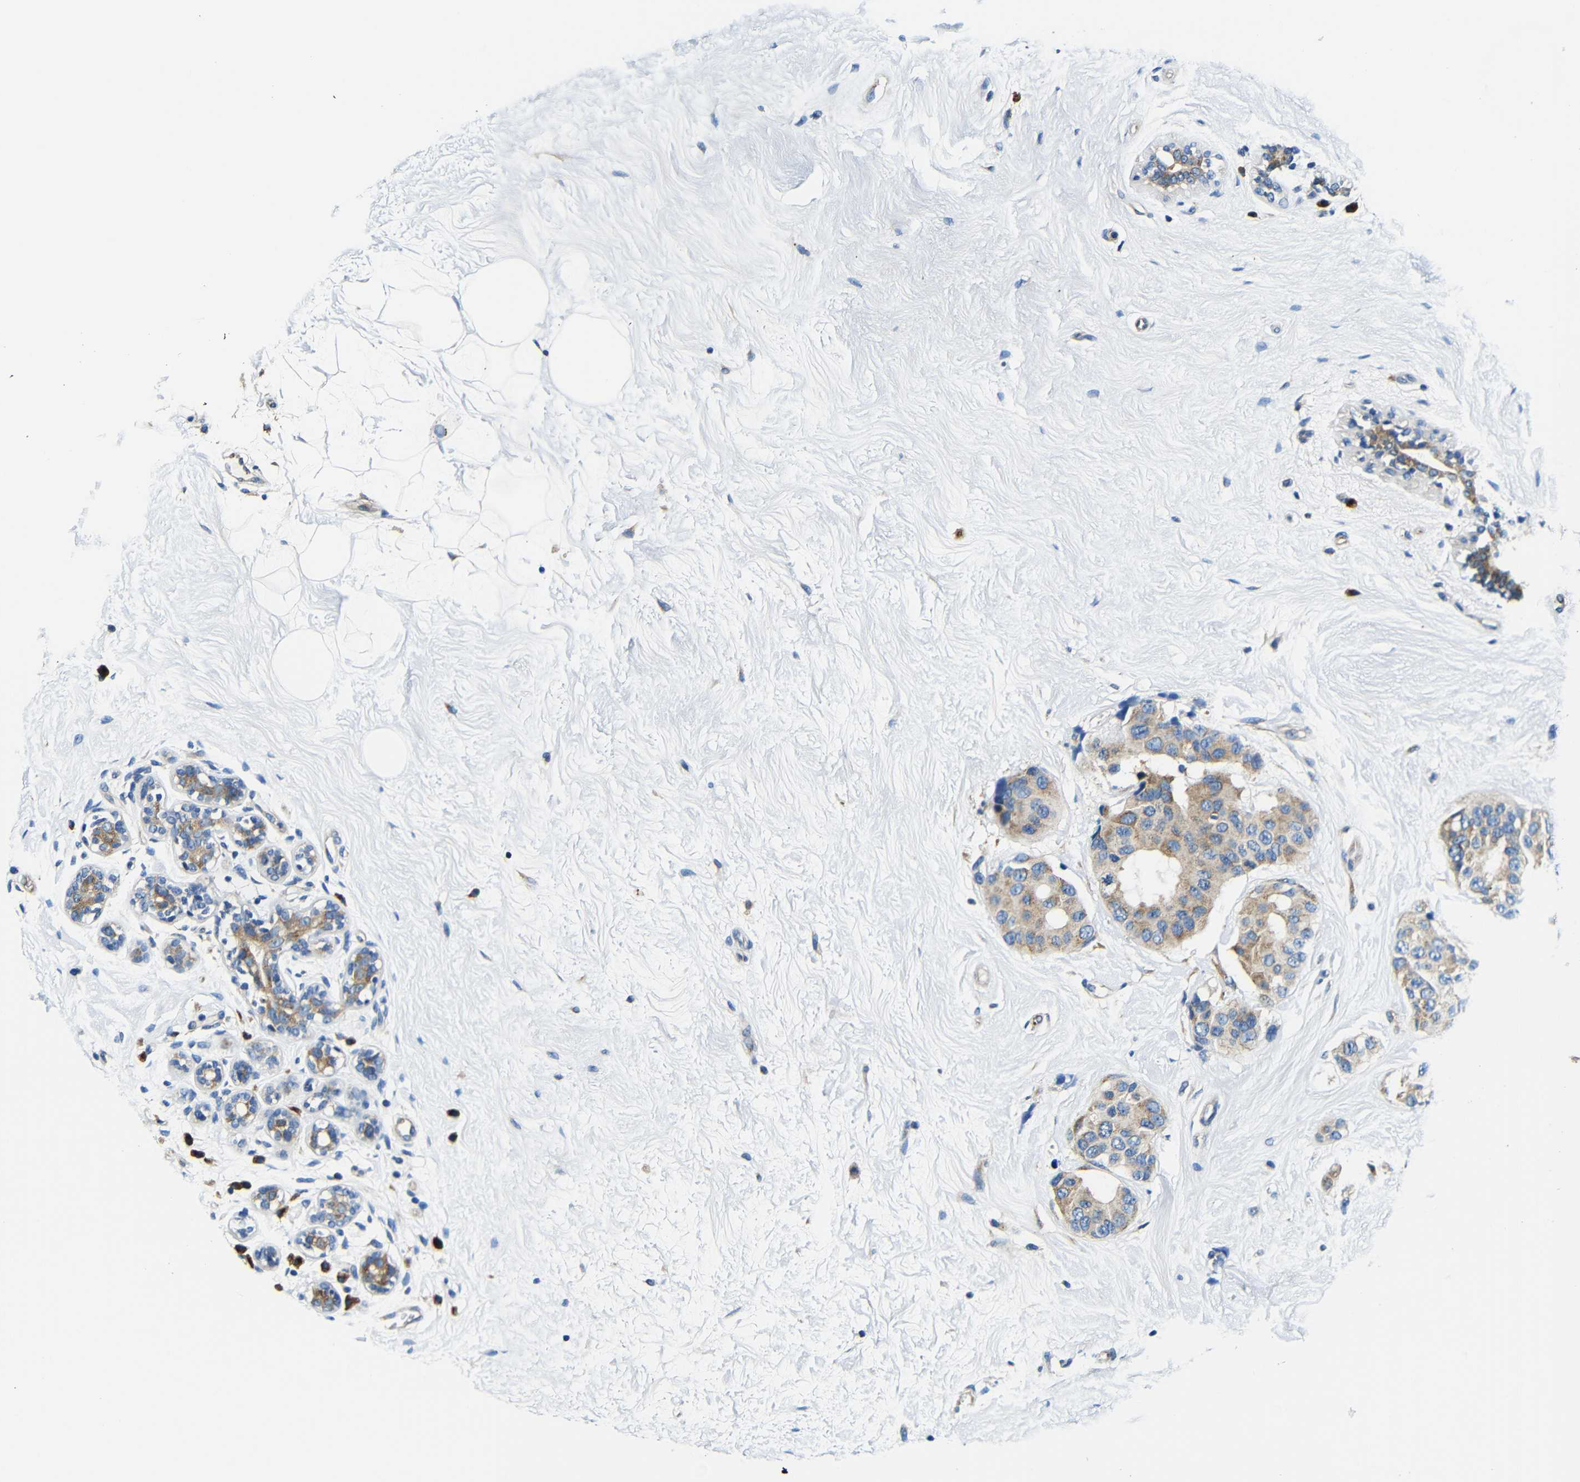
{"staining": {"intensity": "weak", "quantity": ">75%", "location": "cytoplasmic/membranous"}, "tissue": "breast cancer", "cell_type": "Tumor cells", "image_type": "cancer", "snomed": [{"axis": "morphology", "description": "Normal tissue, NOS"}, {"axis": "morphology", "description": "Duct carcinoma"}, {"axis": "topography", "description": "Breast"}], "caption": "Immunohistochemical staining of human breast cancer exhibits low levels of weak cytoplasmic/membranous positivity in approximately >75% of tumor cells.", "gene": "USO1", "patient": {"sex": "female", "age": 39}}